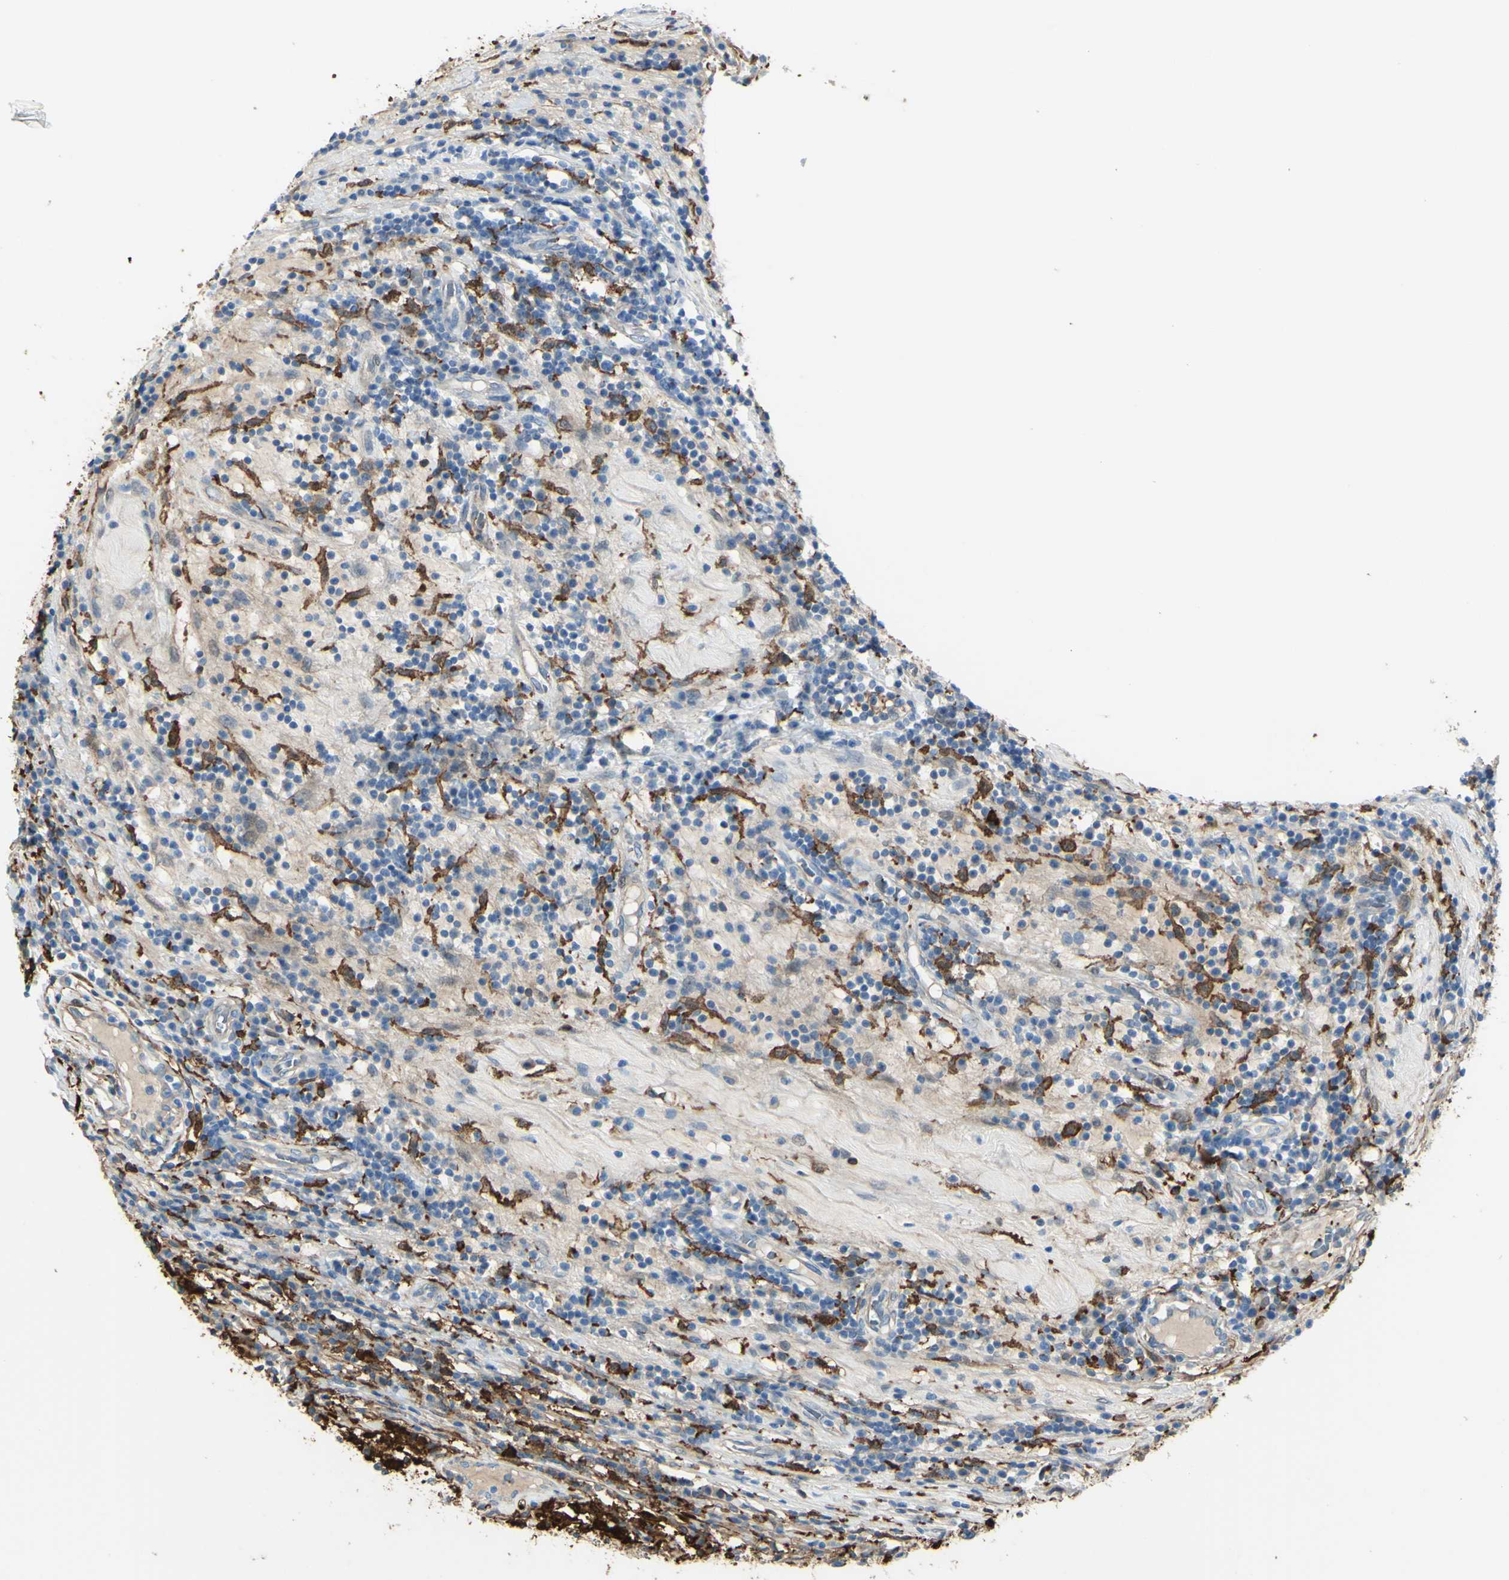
{"staining": {"intensity": "negative", "quantity": "none", "location": "none"}, "tissue": "testis cancer", "cell_type": "Tumor cells", "image_type": "cancer", "snomed": [{"axis": "morphology", "description": "Seminoma, NOS"}, {"axis": "topography", "description": "Testis"}], "caption": "Tumor cells show no significant protein expression in testis cancer.", "gene": "GSN", "patient": {"sex": "male", "age": 43}}